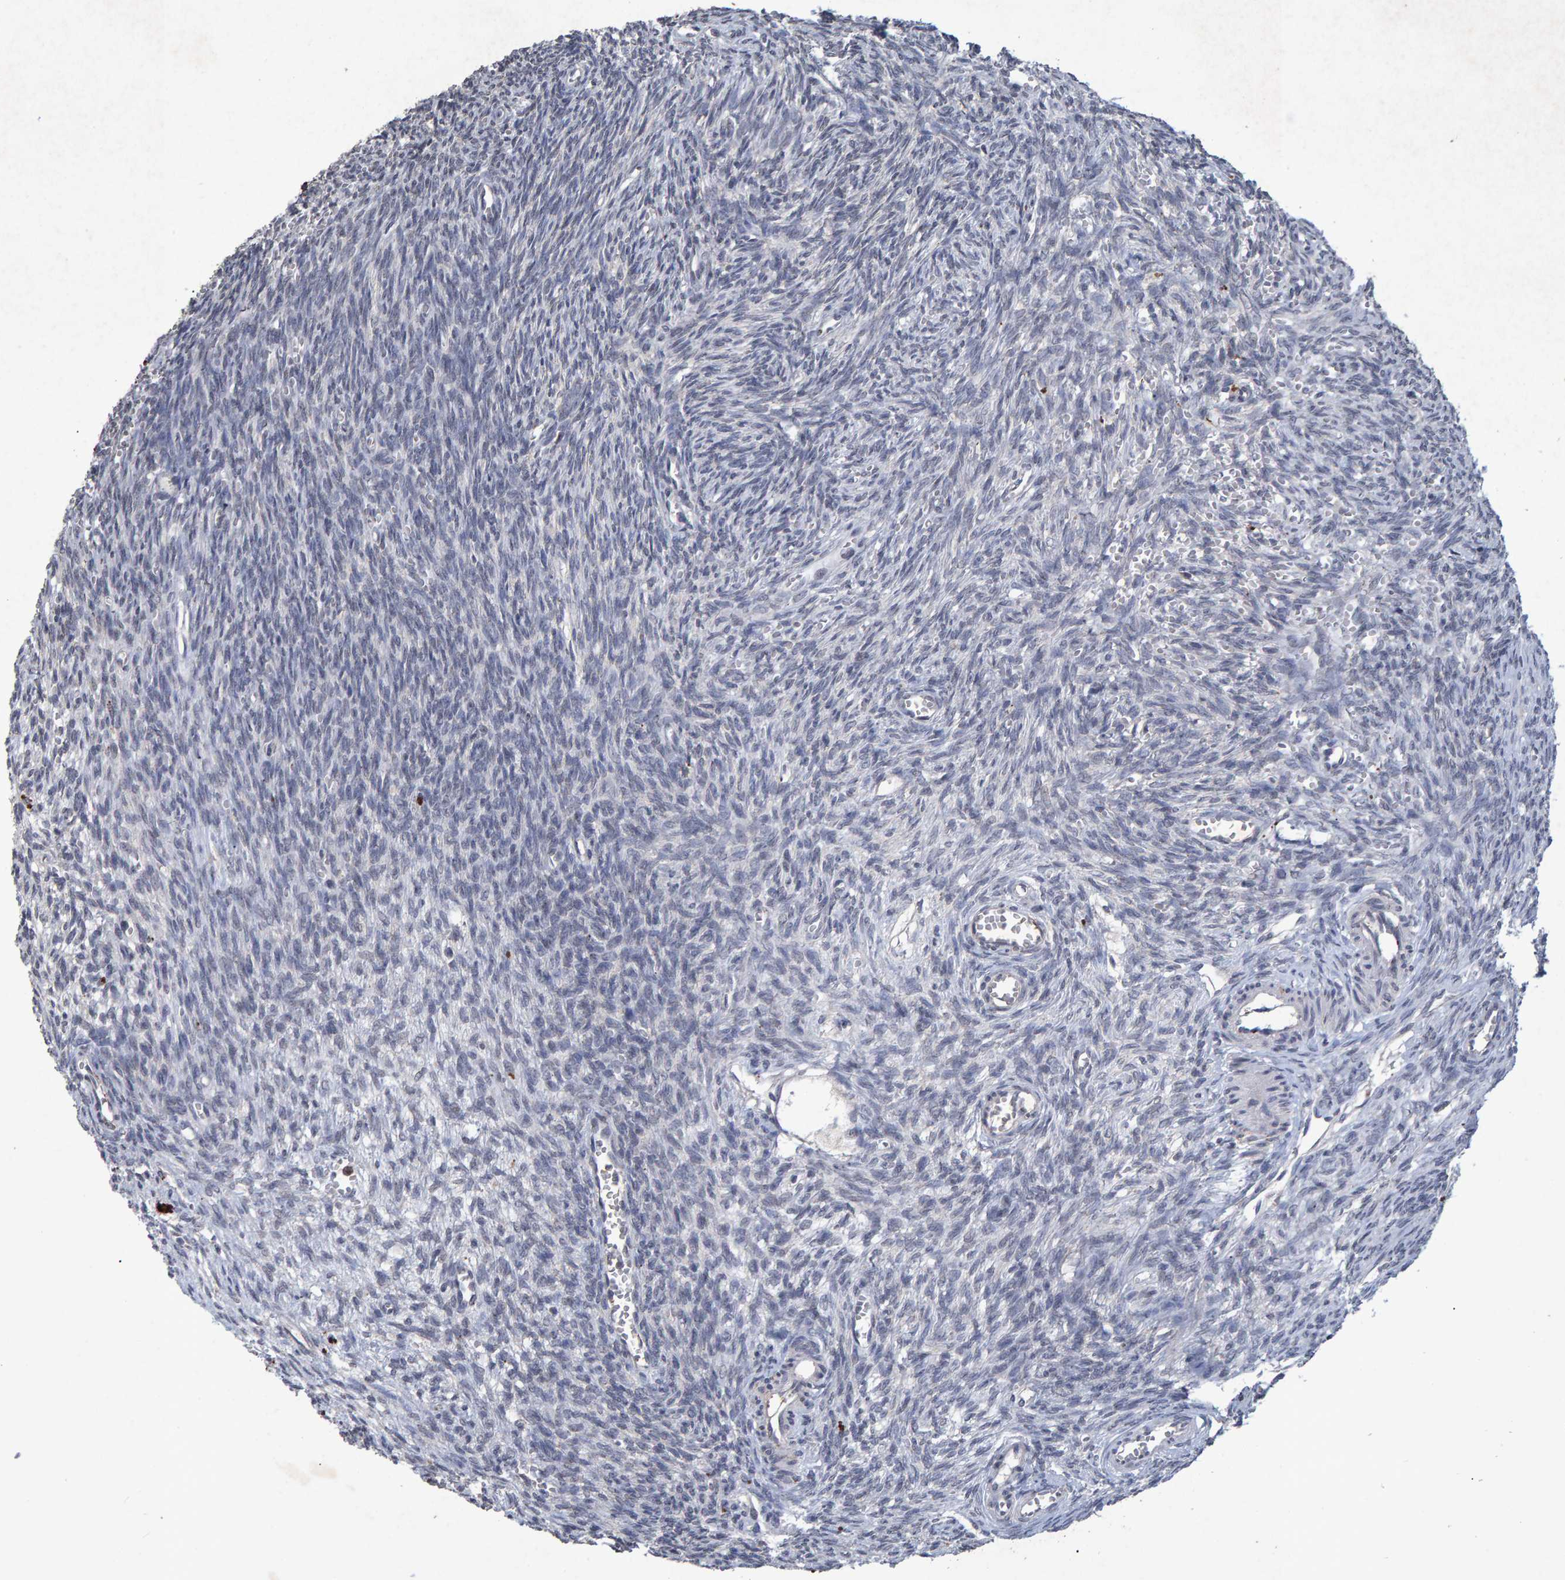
{"staining": {"intensity": "negative", "quantity": "none", "location": "none"}, "tissue": "ovary", "cell_type": "Follicle cells", "image_type": "normal", "snomed": [{"axis": "morphology", "description": "Normal tissue, NOS"}, {"axis": "topography", "description": "Ovary"}], "caption": "This image is of unremarkable ovary stained with IHC to label a protein in brown with the nuclei are counter-stained blue. There is no staining in follicle cells.", "gene": "GALC", "patient": {"sex": "female", "age": 27}}